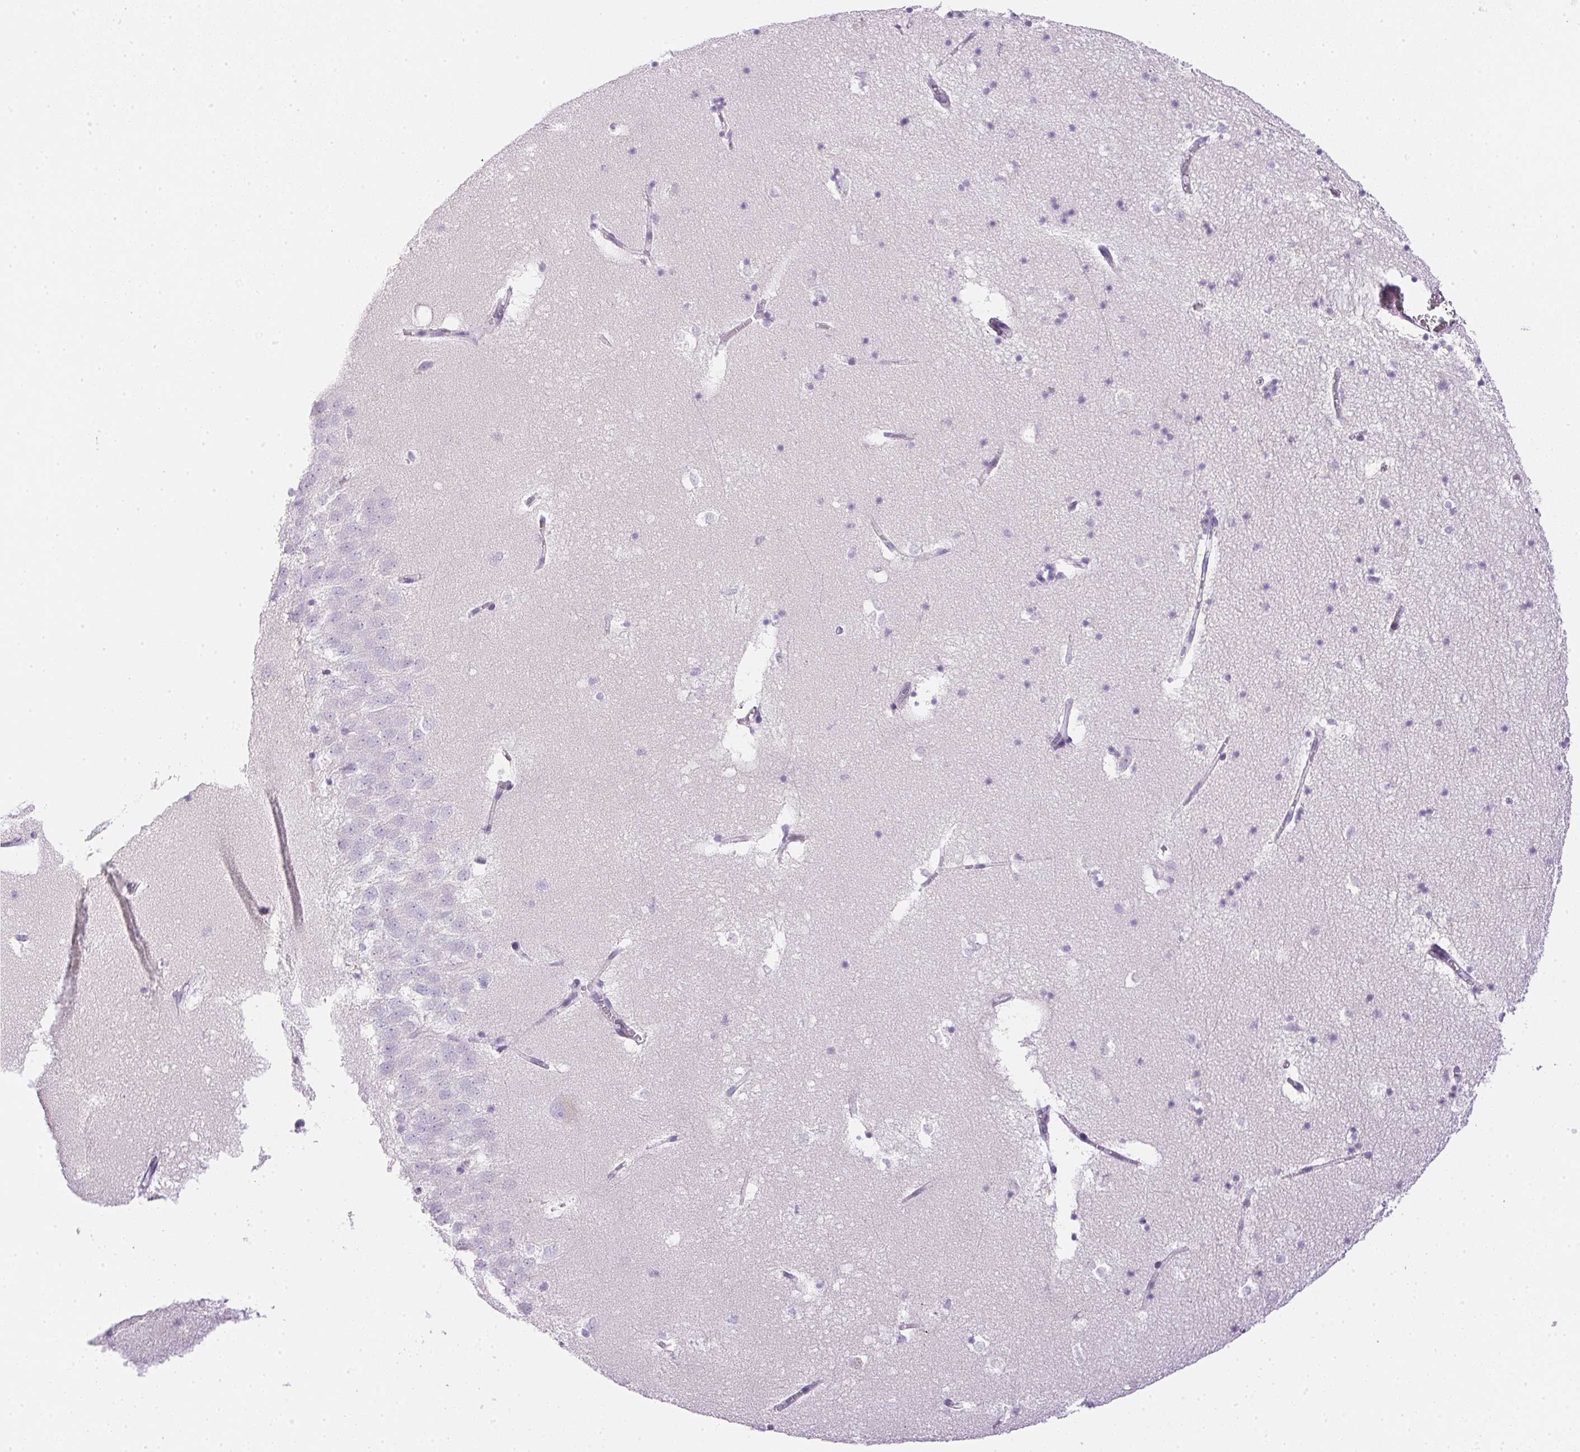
{"staining": {"intensity": "negative", "quantity": "none", "location": "none"}, "tissue": "hippocampus", "cell_type": "Glial cells", "image_type": "normal", "snomed": [{"axis": "morphology", "description": "Normal tissue, NOS"}, {"axis": "topography", "description": "Hippocampus"}], "caption": "Human hippocampus stained for a protein using immunohistochemistry (IHC) demonstrates no expression in glial cells.", "gene": "CTRL", "patient": {"sex": "male", "age": 58}}